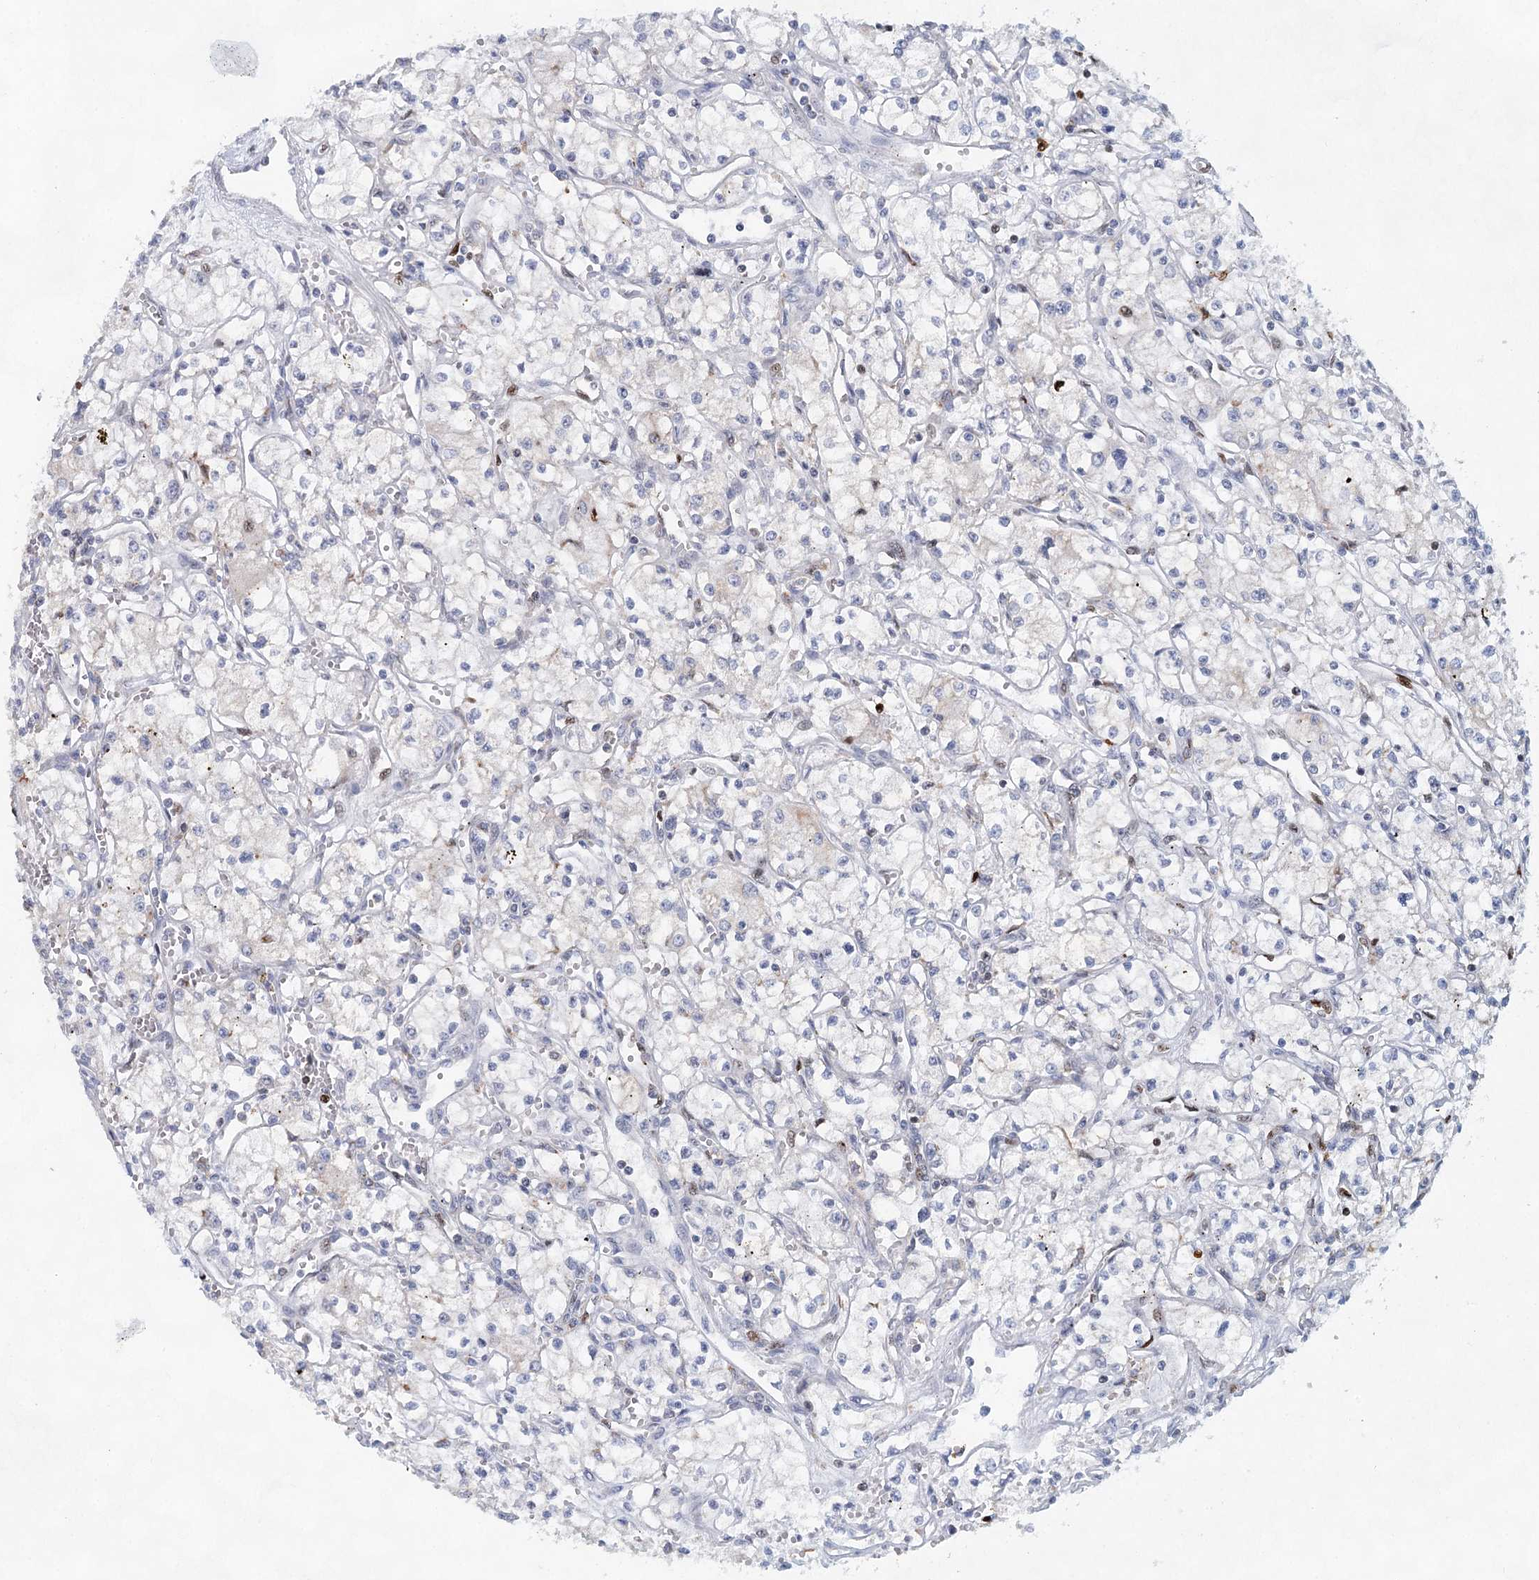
{"staining": {"intensity": "negative", "quantity": "none", "location": "none"}, "tissue": "renal cancer", "cell_type": "Tumor cells", "image_type": "cancer", "snomed": [{"axis": "morphology", "description": "Adenocarcinoma, NOS"}, {"axis": "topography", "description": "Kidney"}], "caption": "Immunohistochemistry (IHC) of human renal adenocarcinoma shows no staining in tumor cells. (IHC, brightfield microscopy, high magnification).", "gene": "XPO6", "patient": {"sex": "male", "age": 59}}